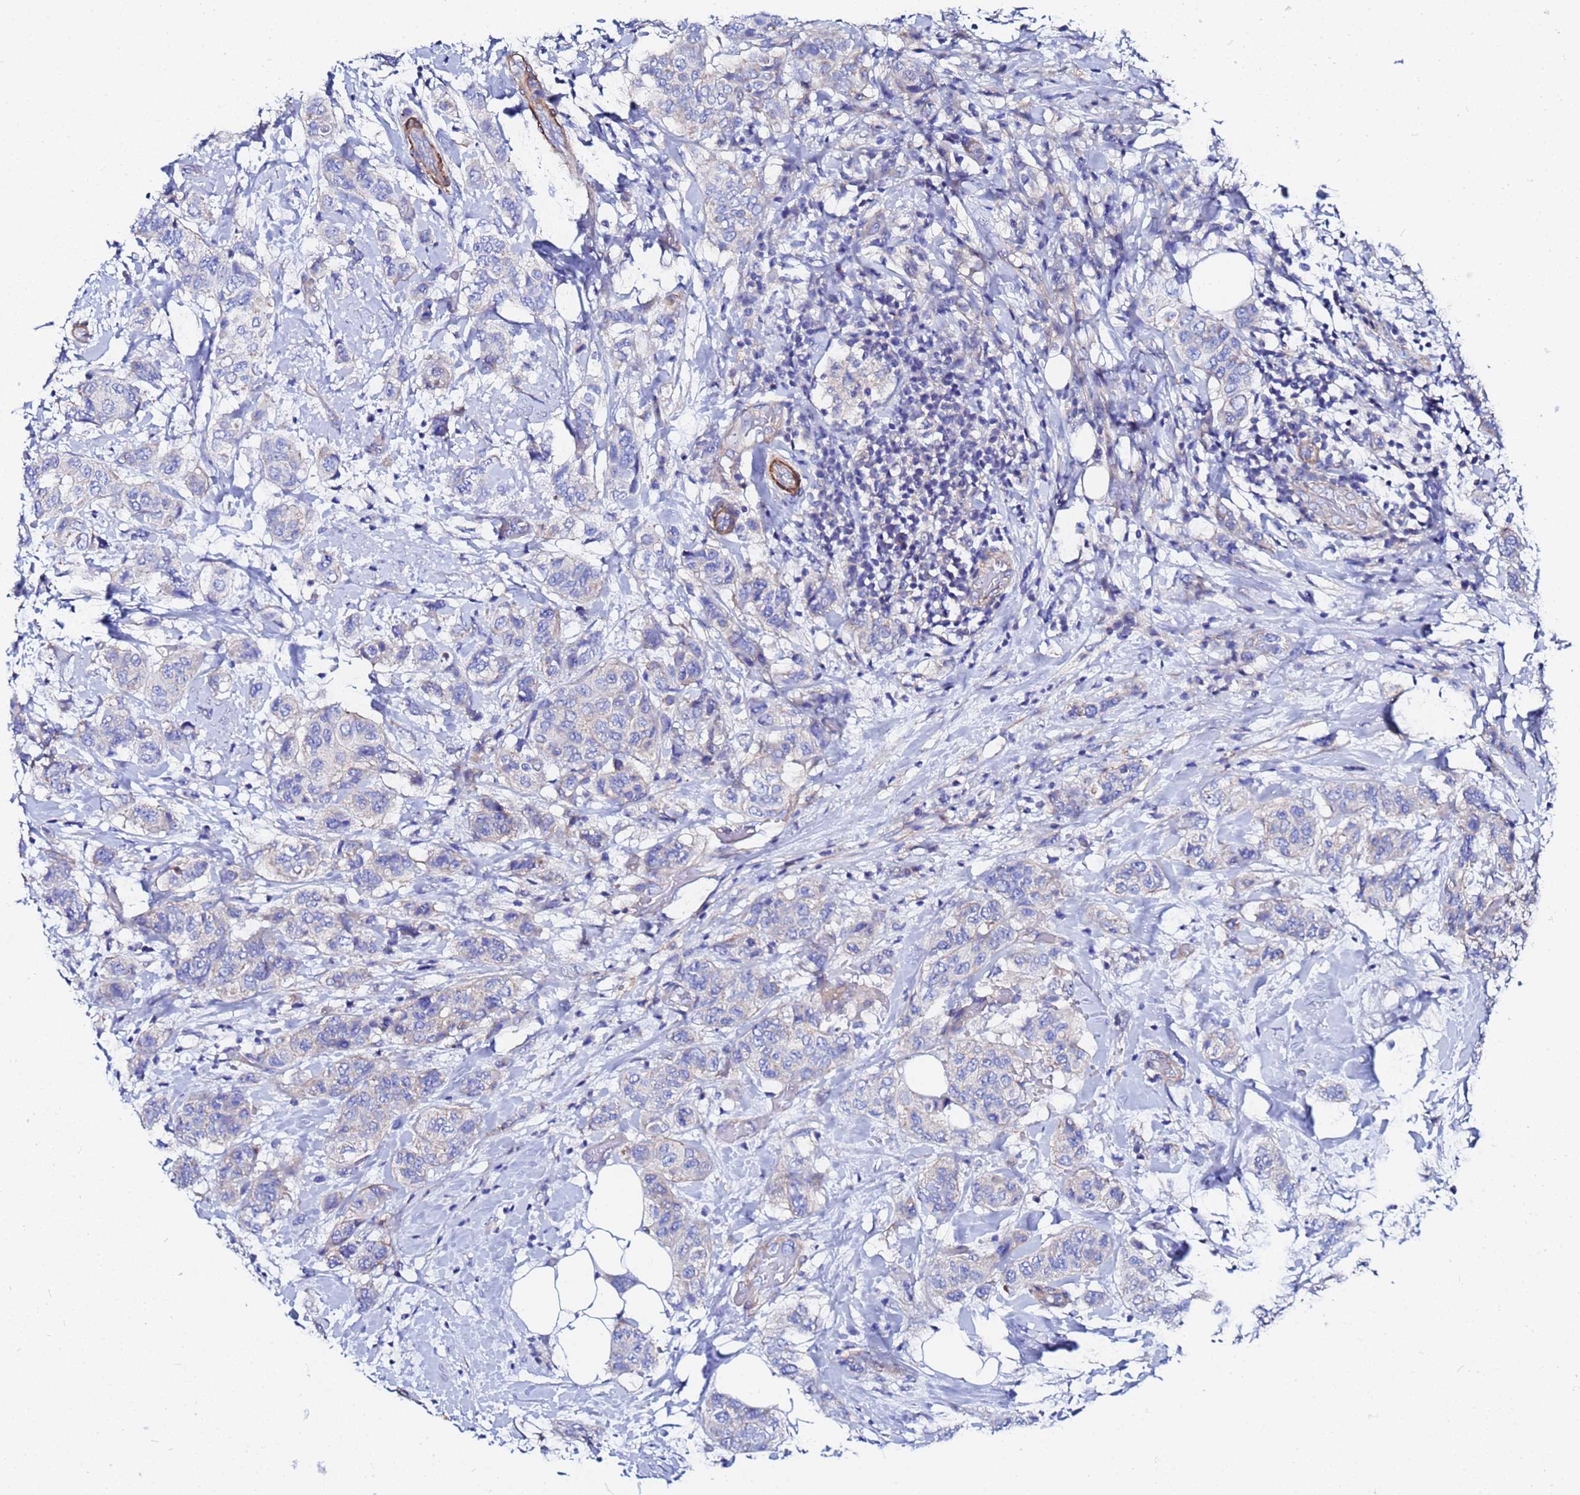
{"staining": {"intensity": "negative", "quantity": "none", "location": "none"}, "tissue": "breast cancer", "cell_type": "Tumor cells", "image_type": "cancer", "snomed": [{"axis": "morphology", "description": "Lobular carcinoma"}, {"axis": "topography", "description": "Breast"}], "caption": "Tumor cells are negative for brown protein staining in breast cancer.", "gene": "RAB39B", "patient": {"sex": "female", "age": 51}}